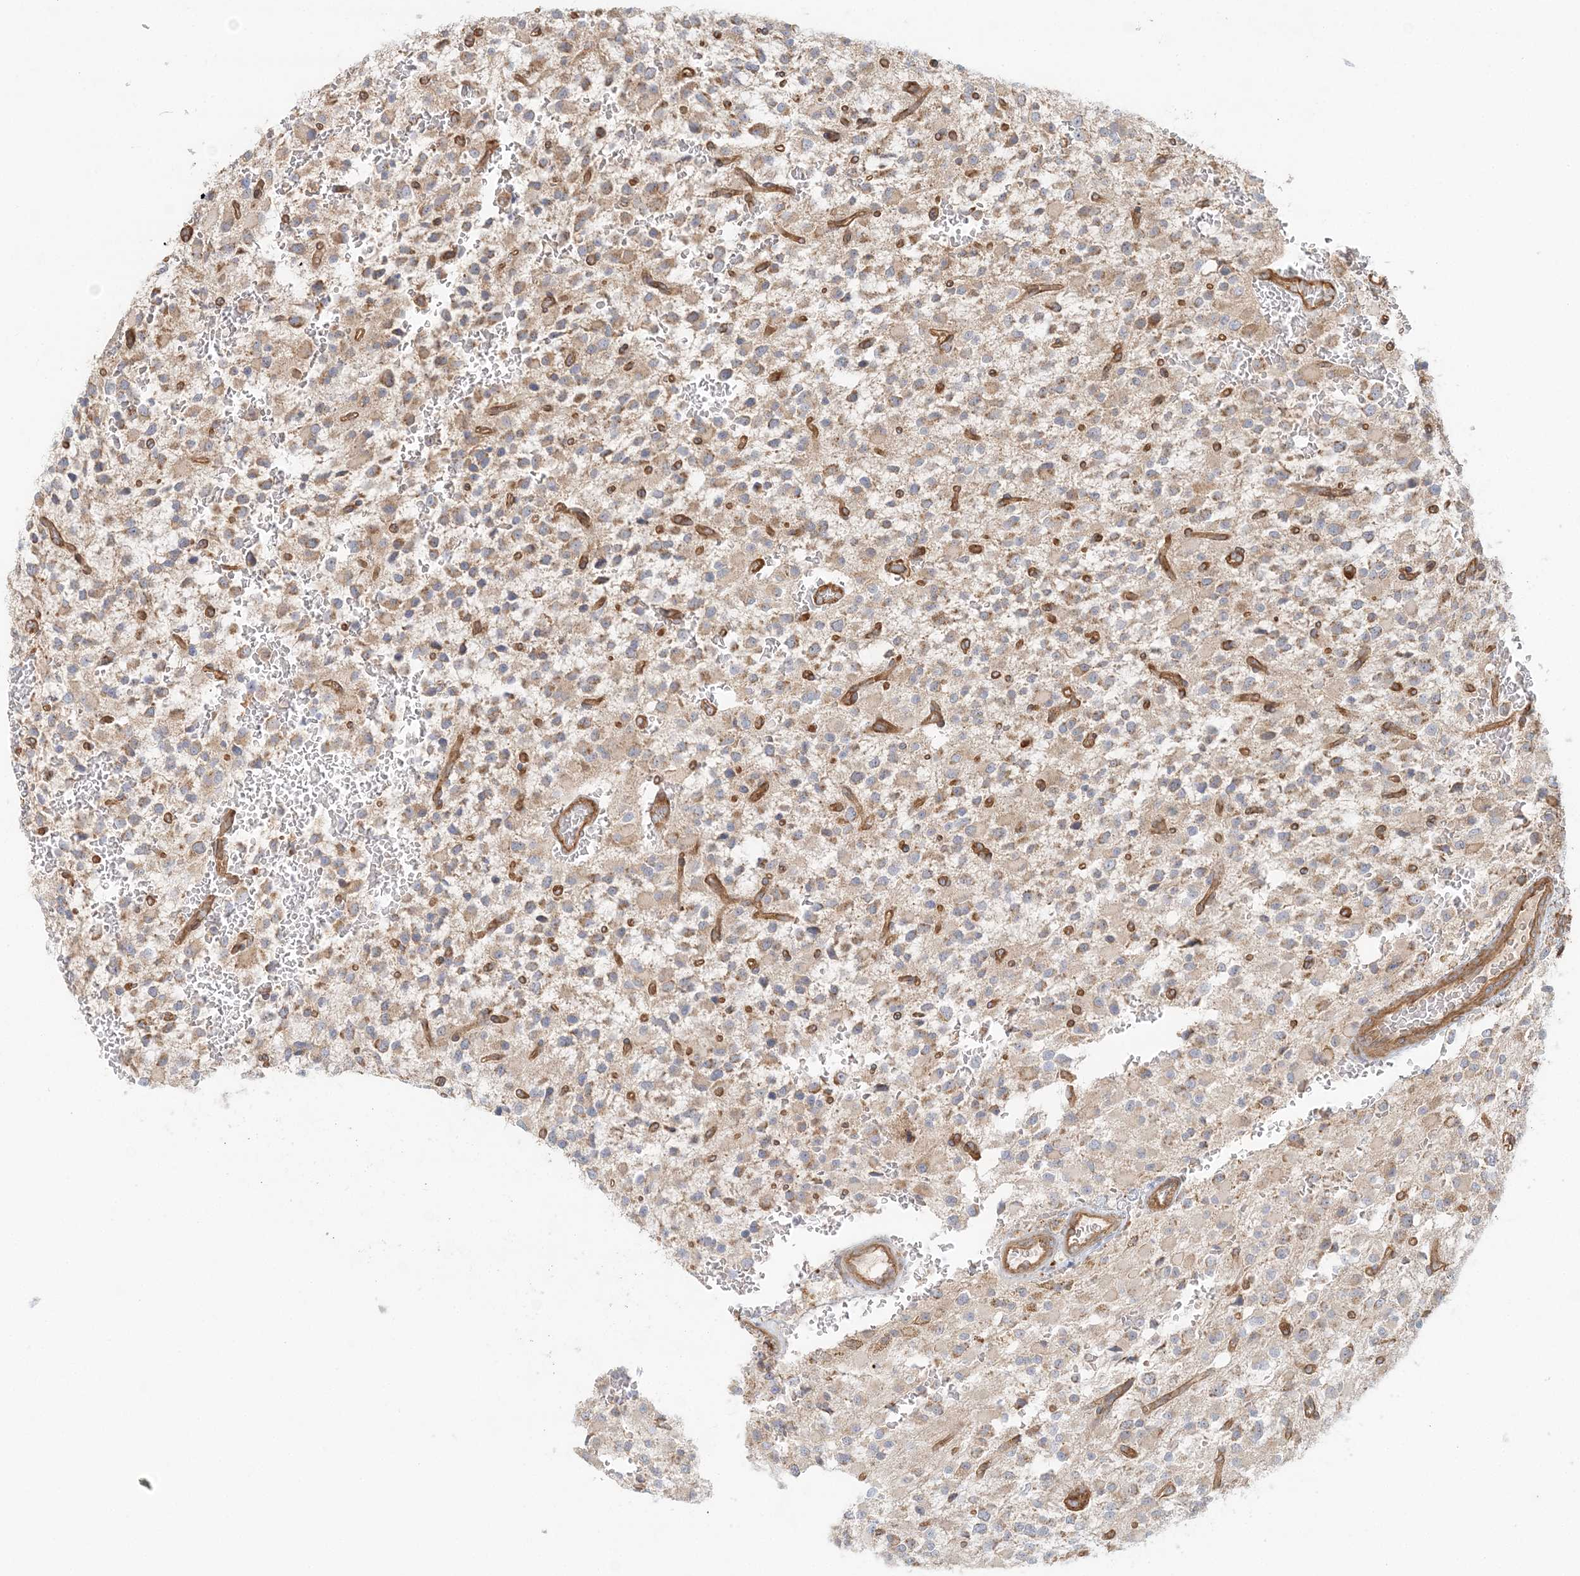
{"staining": {"intensity": "moderate", "quantity": "25%-75%", "location": "cytoplasmic/membranous"}, "tissue": "glioma", "cell_type": "Tumor cells", "image_type": "cancer", "snomed": [{"axis": "morphology", "description": "Glioma, malignant, High grade"}, {"axis": "topography", "description": "Brain"}], "caption": "Moderate cytoplasmic/membranous staining is appreciated in approximately 25%-75% of tumor cells in glioma.", "gene": "KIAA0232", "patient": {"sex": "male", "age": 34}}